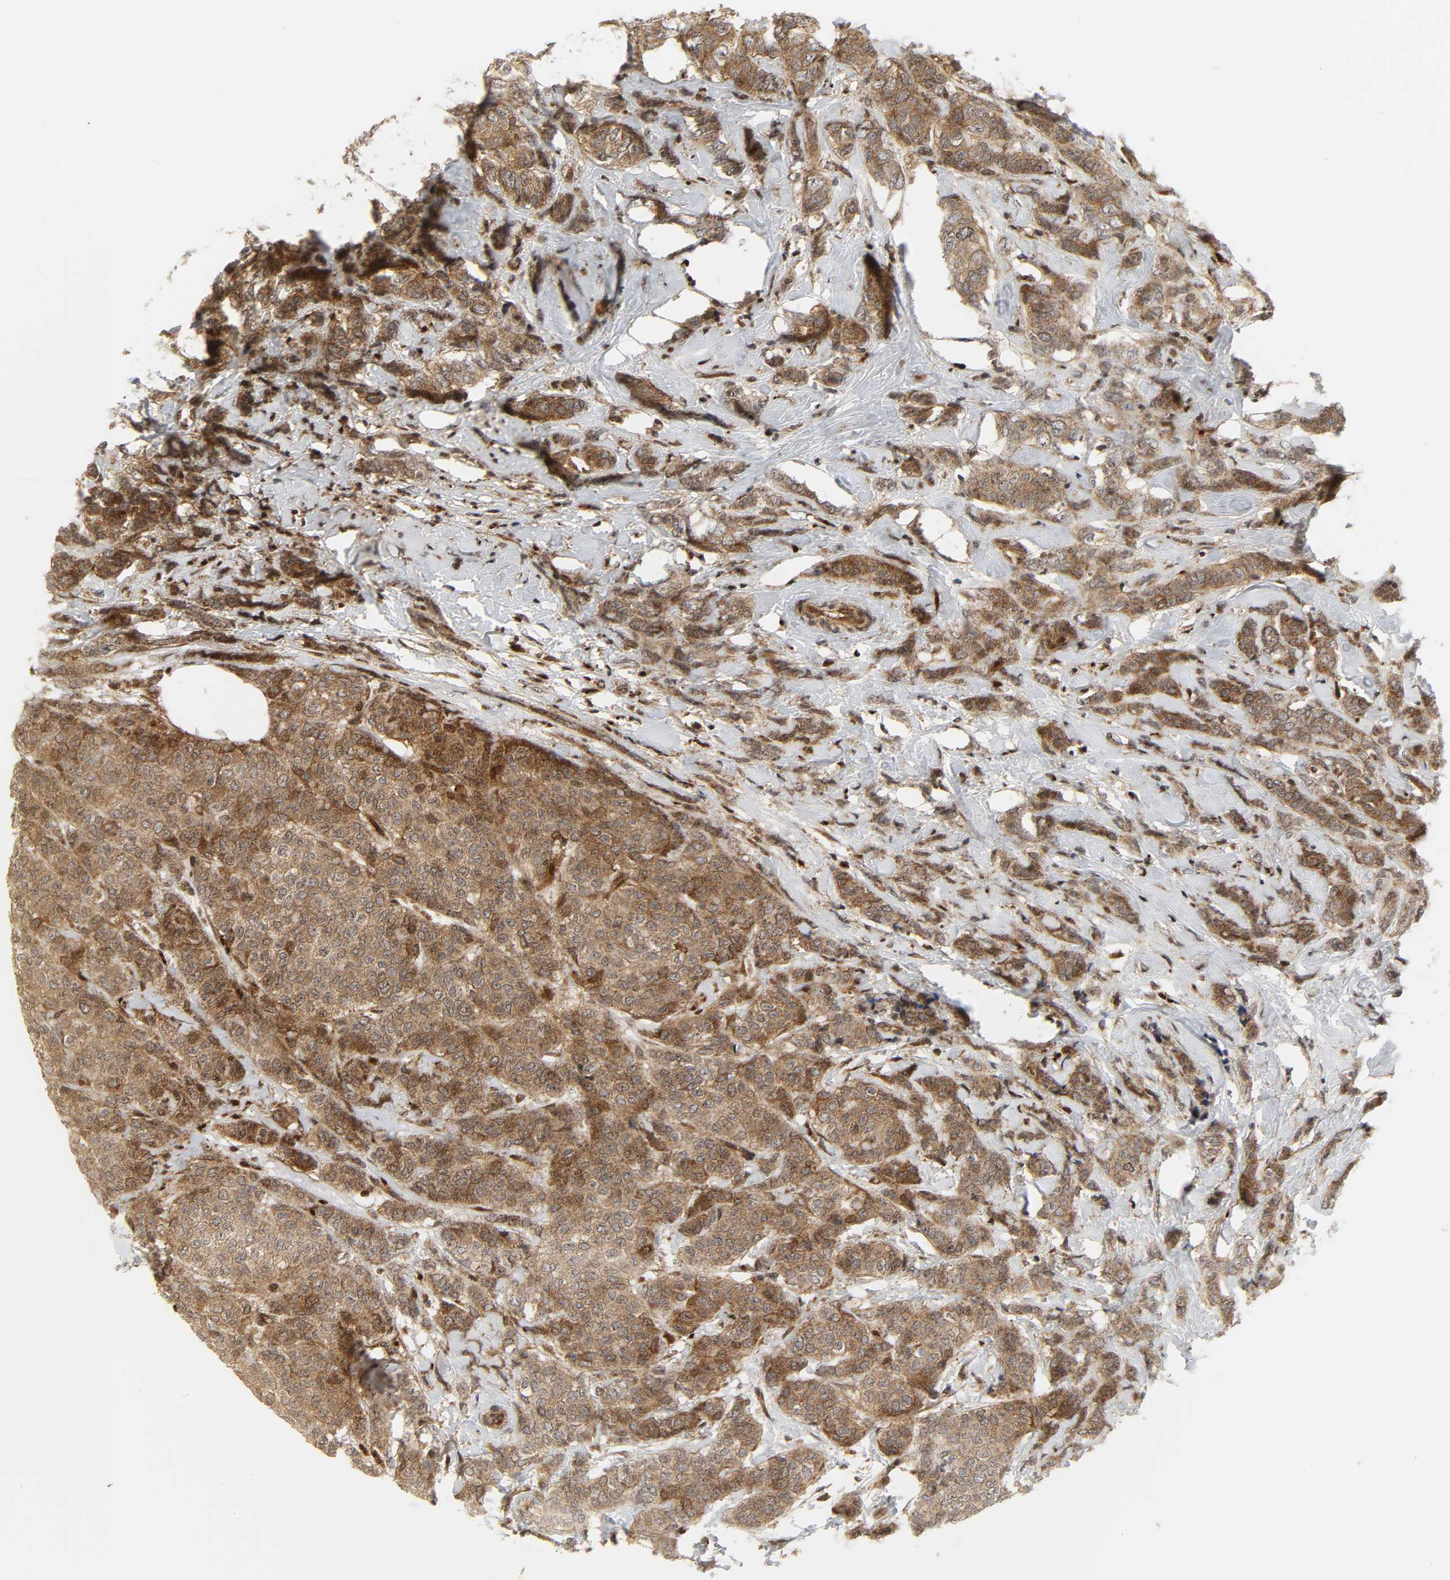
{"staining": {"intensity": "moderate", "quantity": ">75%", "location": "cytoplasmic/membranous"}, "tissue": "breast cancer", "cell_type": "Tumor cells", "image_type": "cancer", "snomed": [{"axis": "morphology", "description": "Lobular carcinoma"}, {"axis": "topography", "description": "Breast"}], "caption": "Protein expression analysis of human lobular carcinoma (breast) reveals moderate cytoplasmic/membranous staining in about >75% of tumor cells.", "gene": "CHUK", "patient": {"sex": "female", "age": 60}}